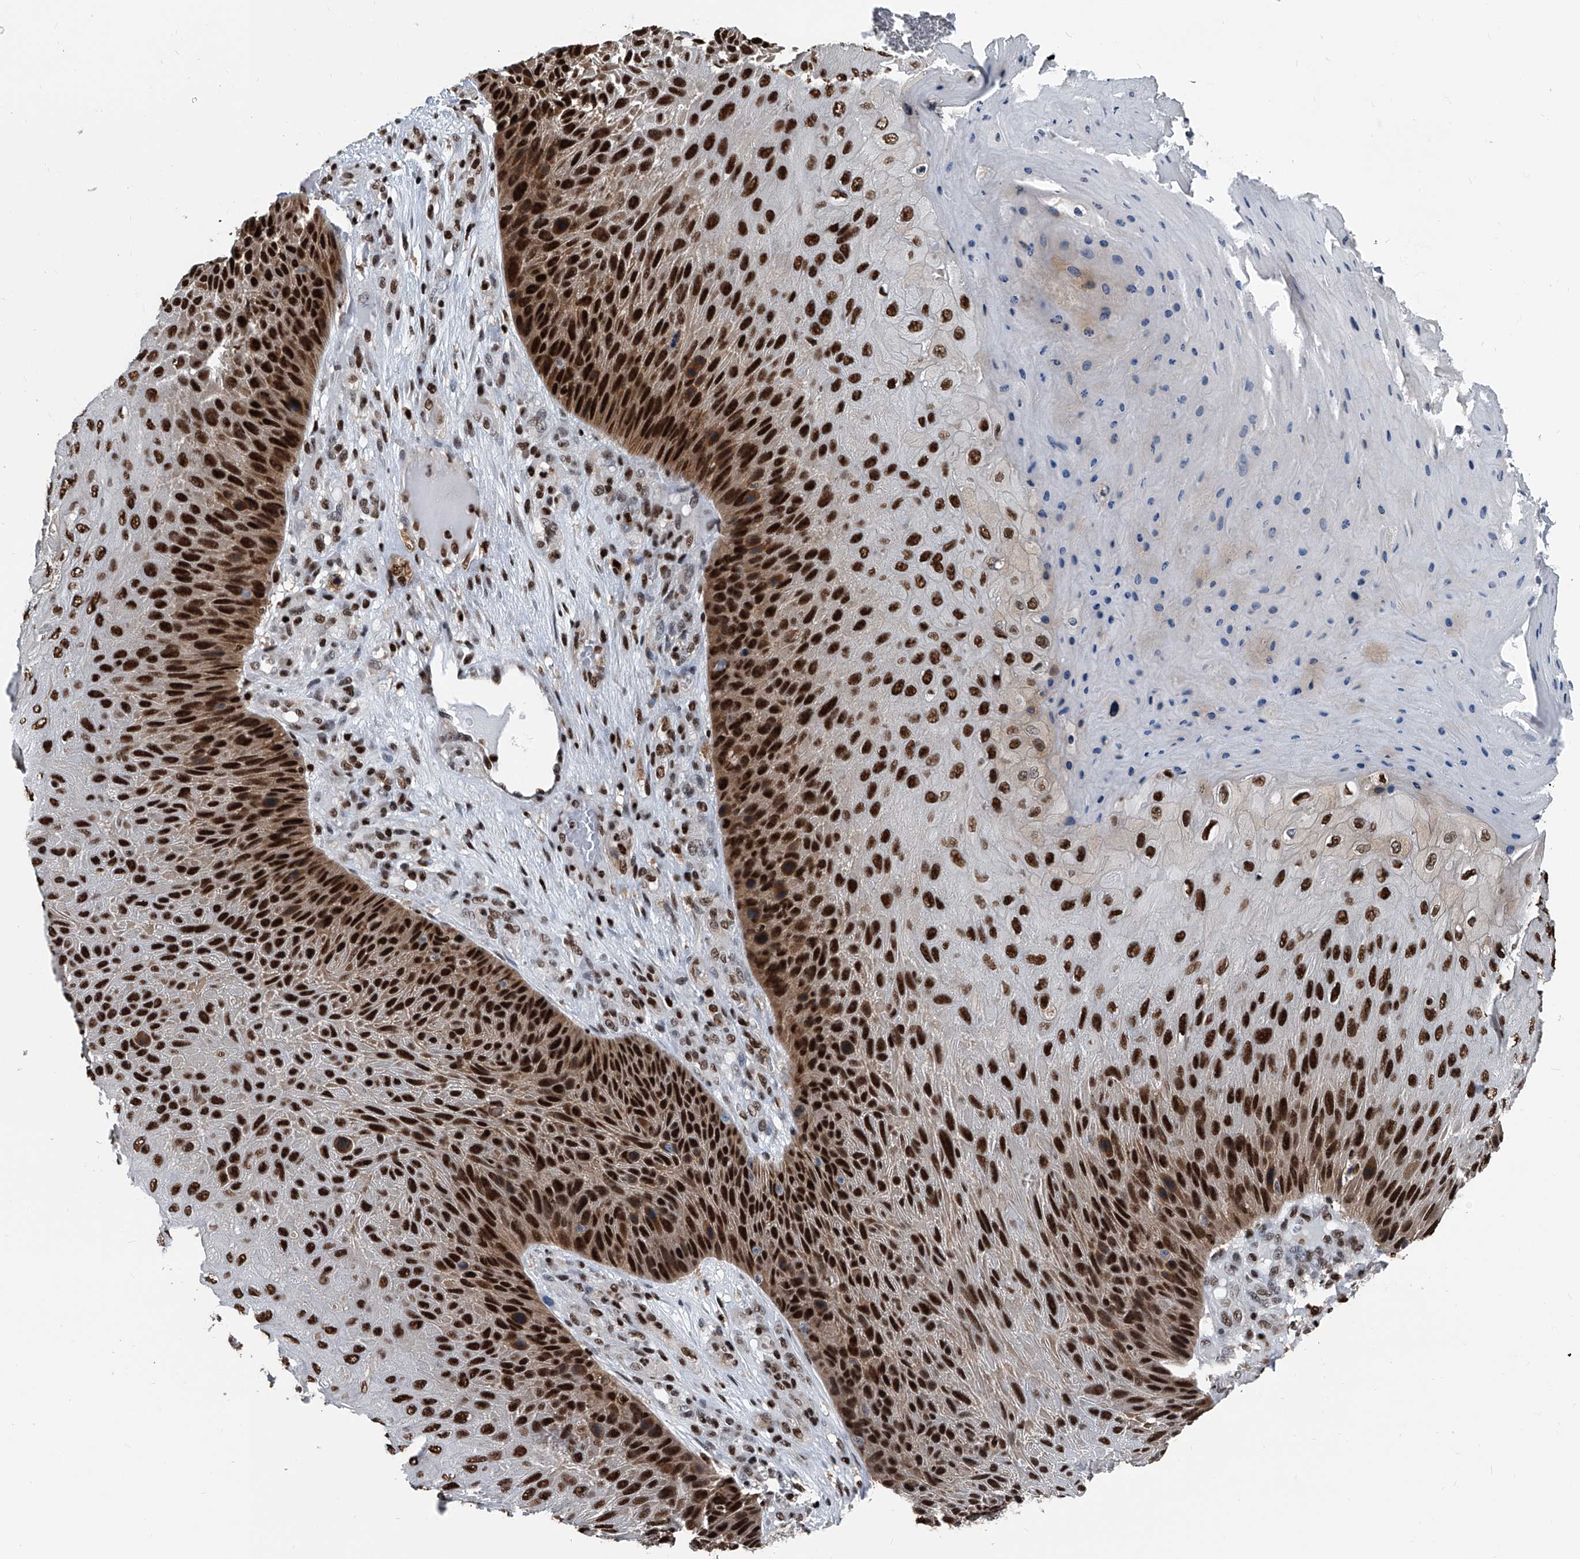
{"staining": {"intensity": "strong", "quantity": ">75%", "location": "cytoplasmic/membranous,nuclear"}, "tissue": "skin cancer", "cell_type": "Tumor cells", "image_type": "cancer", "snomed": [{"axis": "morphology", "description": "Squamous cell carcinoma, NOS"}, {"axis": "topography", "description": "Skin"}], "caption": "Immunohistochemistry (IHC) staining of skin cancer (squamous cell carcinoma), which demonstrates high levels of strong cytoplasmic/membranous and nuclear staining in about >75% of tumor cells indicating strong cytoplasmic/membranous and nuclear protein staining. The staining was performed using DAB (brown) for protein detection and nuclei were counterstained in hematoxylin (blue).", "gene": "FKBP5", "patient": {"sex": "female", "age": 88}}